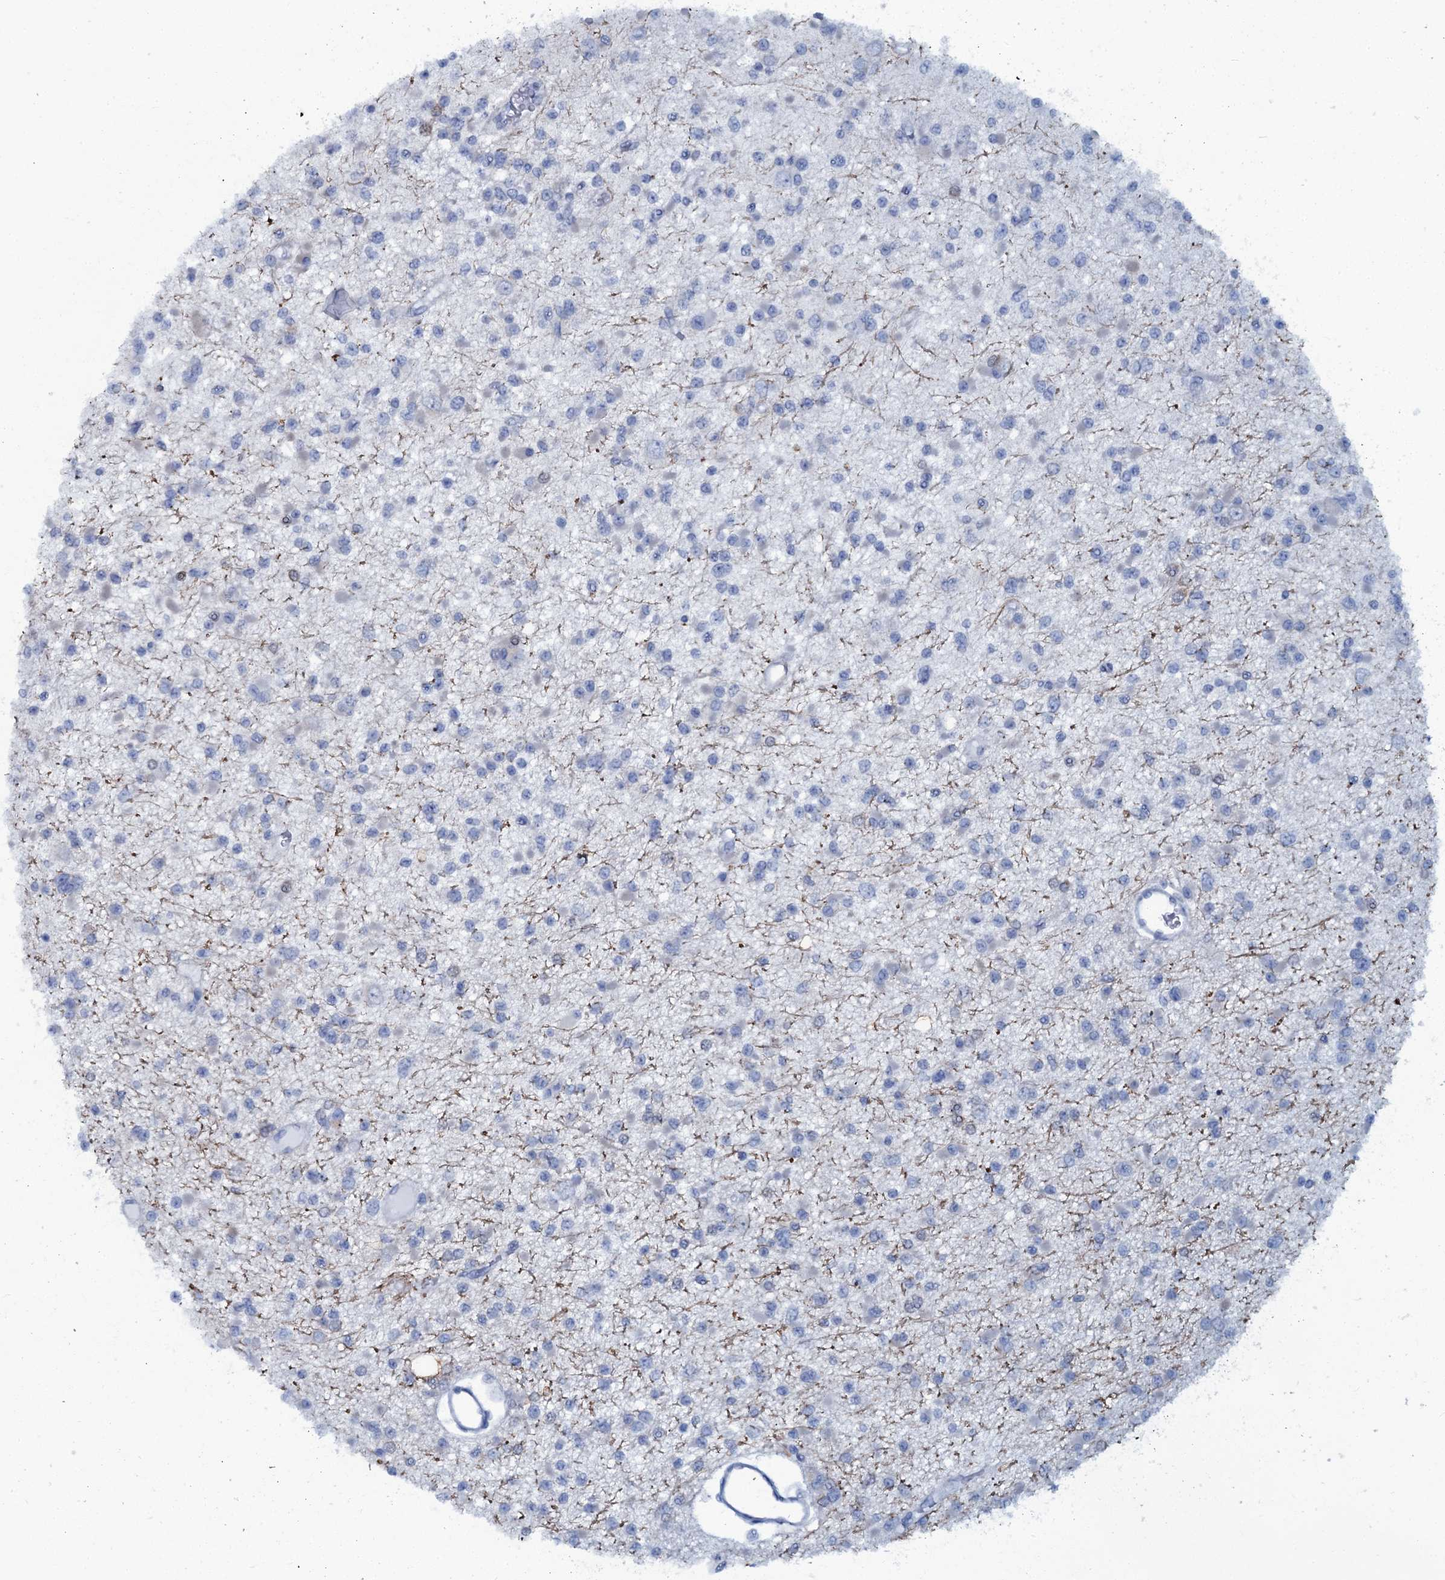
{"staining": {"intensity": "negative", "quantity": "none", "location": "none"}, "tissue": "glioma", "cell_type": "Tumor cells", "image_type": "cancer", "snomed": [{"axis": "morphology", "description": "Glioma, malignant, Low grade"}, {"axis": "topography", "description": "Brain"}], "caption": "DAB immunohistochemical staining of malignant glioma (low-grade) reveals no significant staining in tumor cells.", "gene": "SLC4A7", "patient": {"sex": "female", "age": 22}}